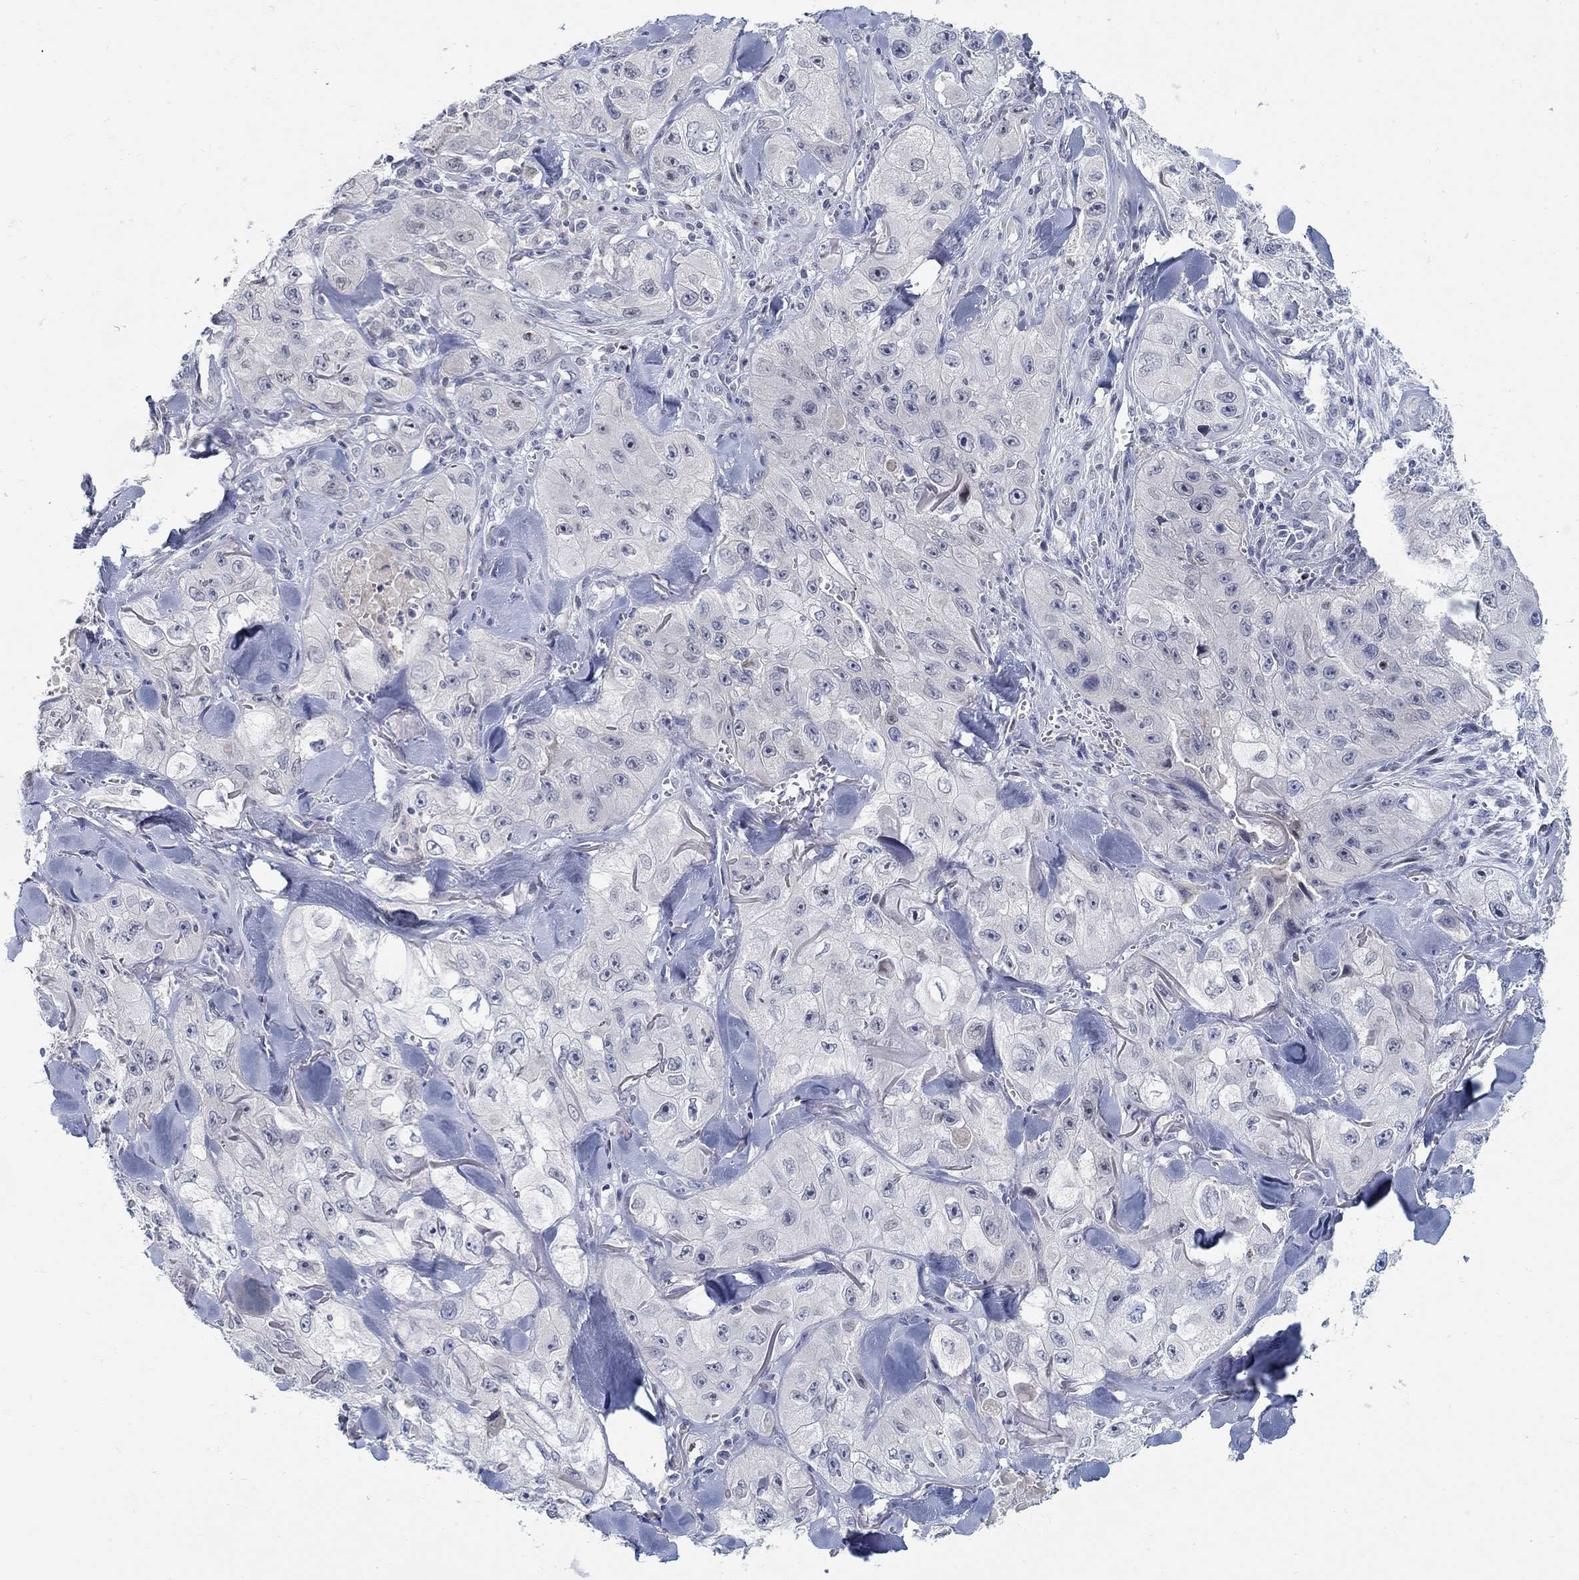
{"staining": {"intensity": "negative", "quantity": "none", "location": "none"}, "tissue": "skin cancer", "cell_type": "Tumor cells", "image_type": "cancer", "snomed": [{"axis": "morphology", "description": "Squamous cell carcinoma, NOS"}, {"axis": "topography", "description": "Skin"}, {"axis": "topography", "description": "Subcutis"}], "caption": "Immunohistochemical staining of human skin squamous cell carcinoma exhibits no significant staining in tumor cells.", "gene": "ANO7", "patient": {"sex": "male", "age": 73}}